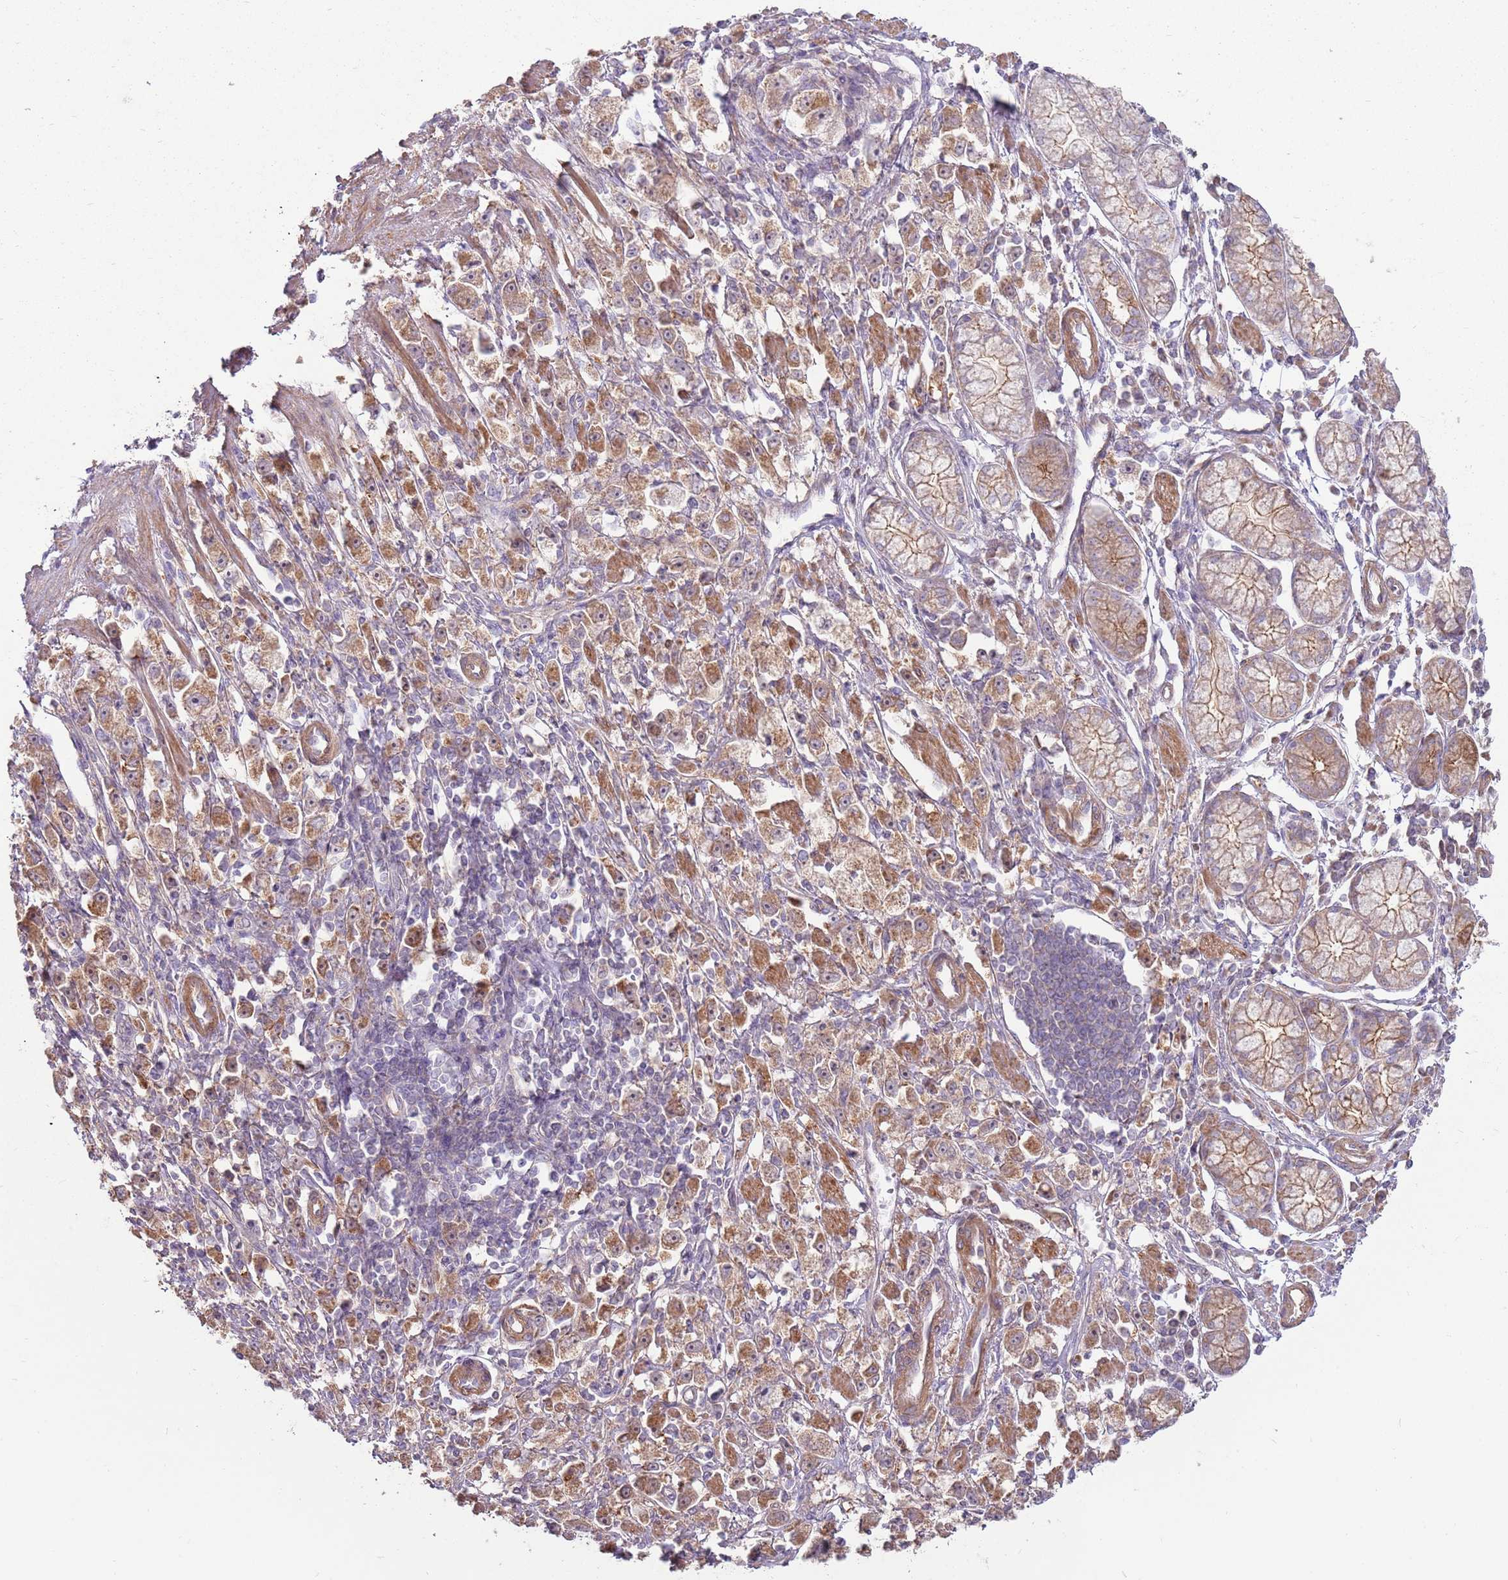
{"staining": {"intensity": "moderate", "quantity": ">75%", "location": "cytoplasmic/membranous"}, "tissue": "stomach cancer", "cell_type": "Tumor cells", "image_type": "cancer", "snomed": [{"axis": "morphology", "description": "Adenocarcinoma, NOS"}, {"axis": "topography", "description": "Stomach"}], "caption": "Tumor cells reveal medium levels of moderate cytoplasmic/membranous staining in approximately >75% of cells in human stomach cancer.", "gene": "SPATA31D1", "patient": {"sex": "female", "age": 59}}